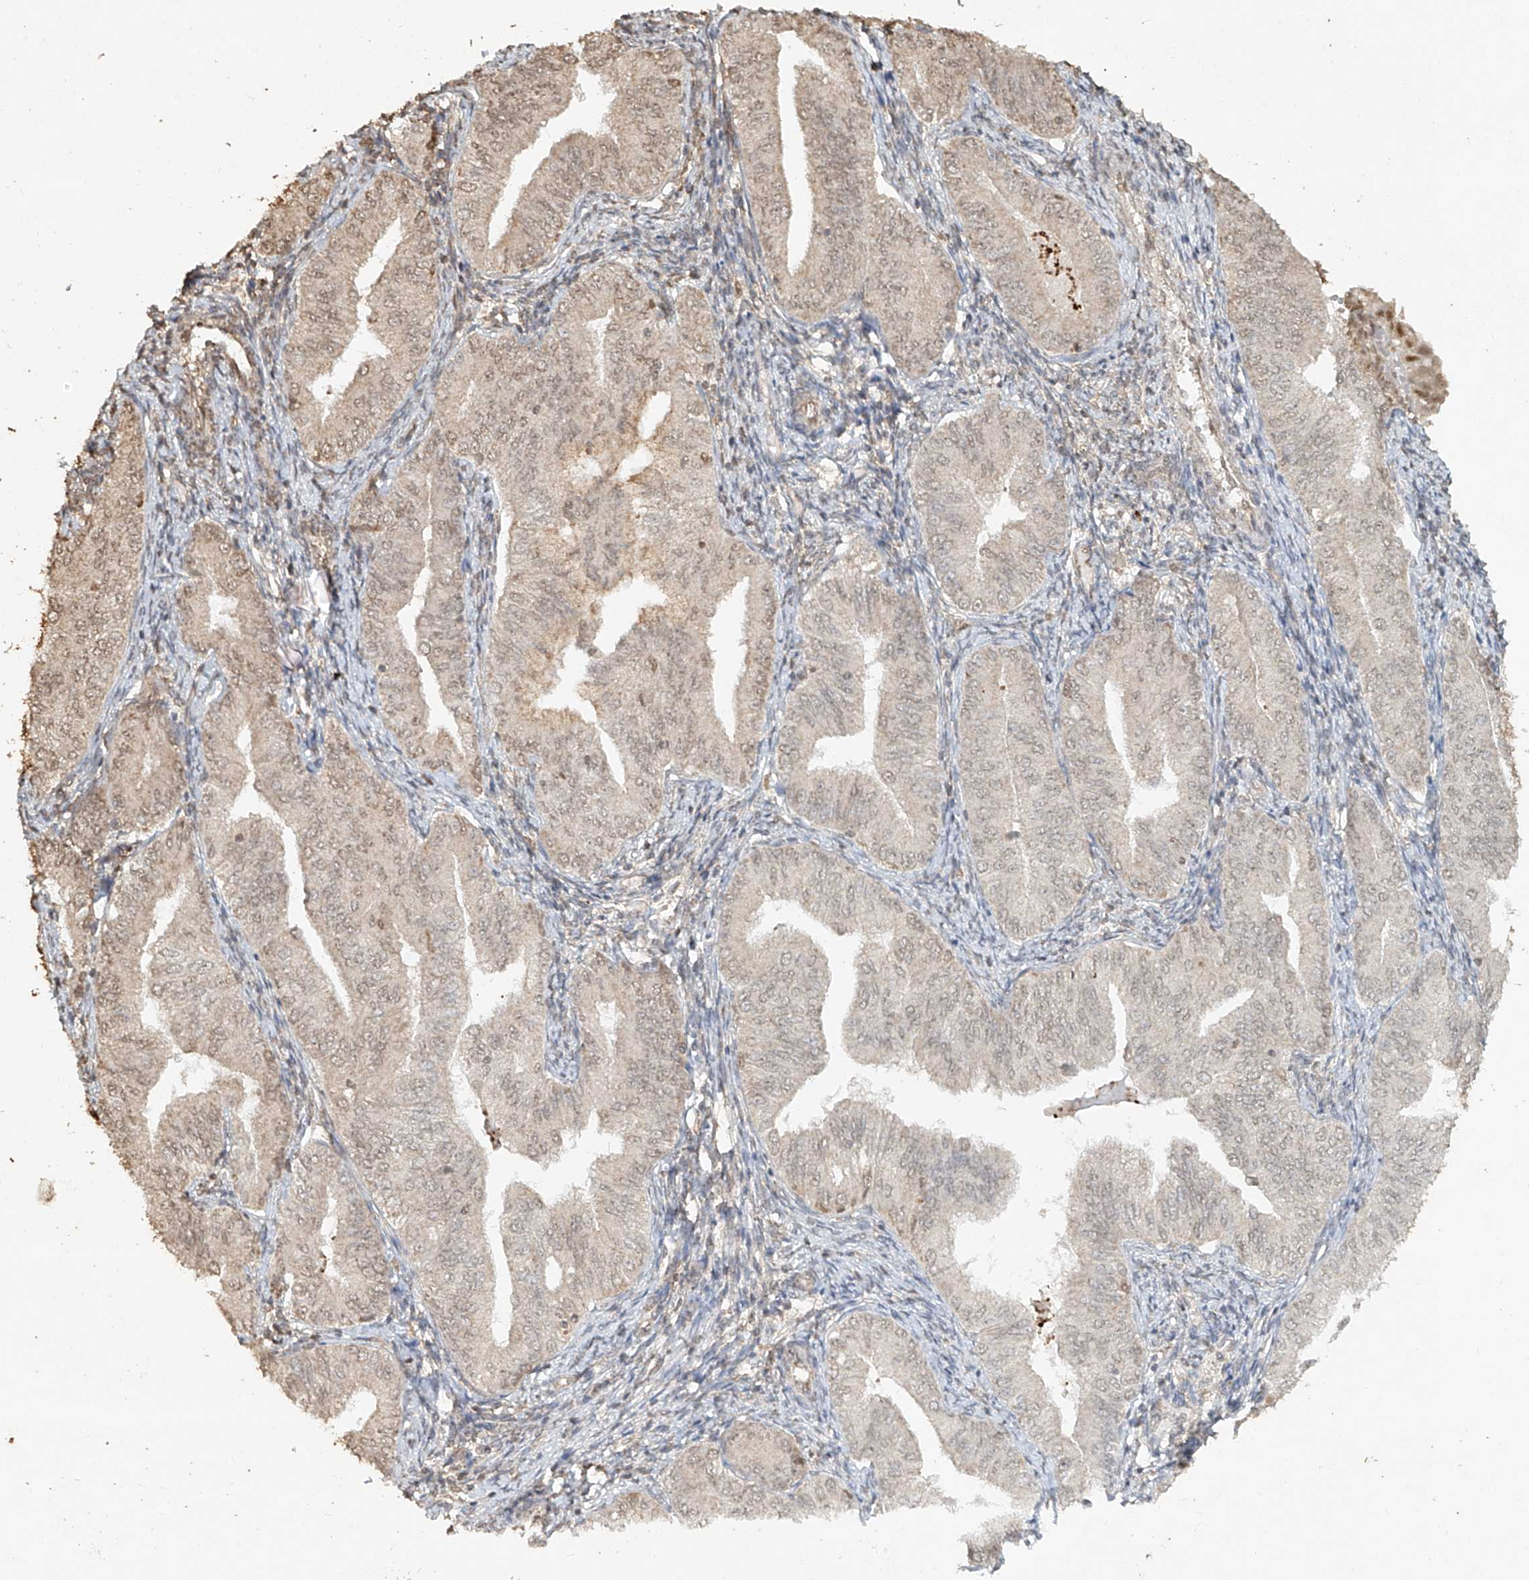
{"staining": {"intensity": "weak", "quantity": ">75%", "location": "cytoplasmic/membranous,nuclear"}, "tissue": "endometrial cancer", "cell_type": "Tumor cells", "image_type": "cancer", "snomed": [{"axis": "morphology", "description": "Normal tissue, NOS"}, {"axis": "morphology", "description": "Adenocarcinoma, NOS"}, {"axis": "topography", "description": "Endometrium"}], "caption": "Immunohistochemistry histopathology image of neoplastic tissue: endometrial cancer (adenocarcinoma) stained using immunohistochemistry displays low levels of weak protein expression localized specifically in the cytoplasmic/membranous and nuclear of tumor cells, appearing as a cytoplasmic/membranous and nuclear brown color.", "gene": "TIGAR", "patient": {"sex": "female", "age": 53}}